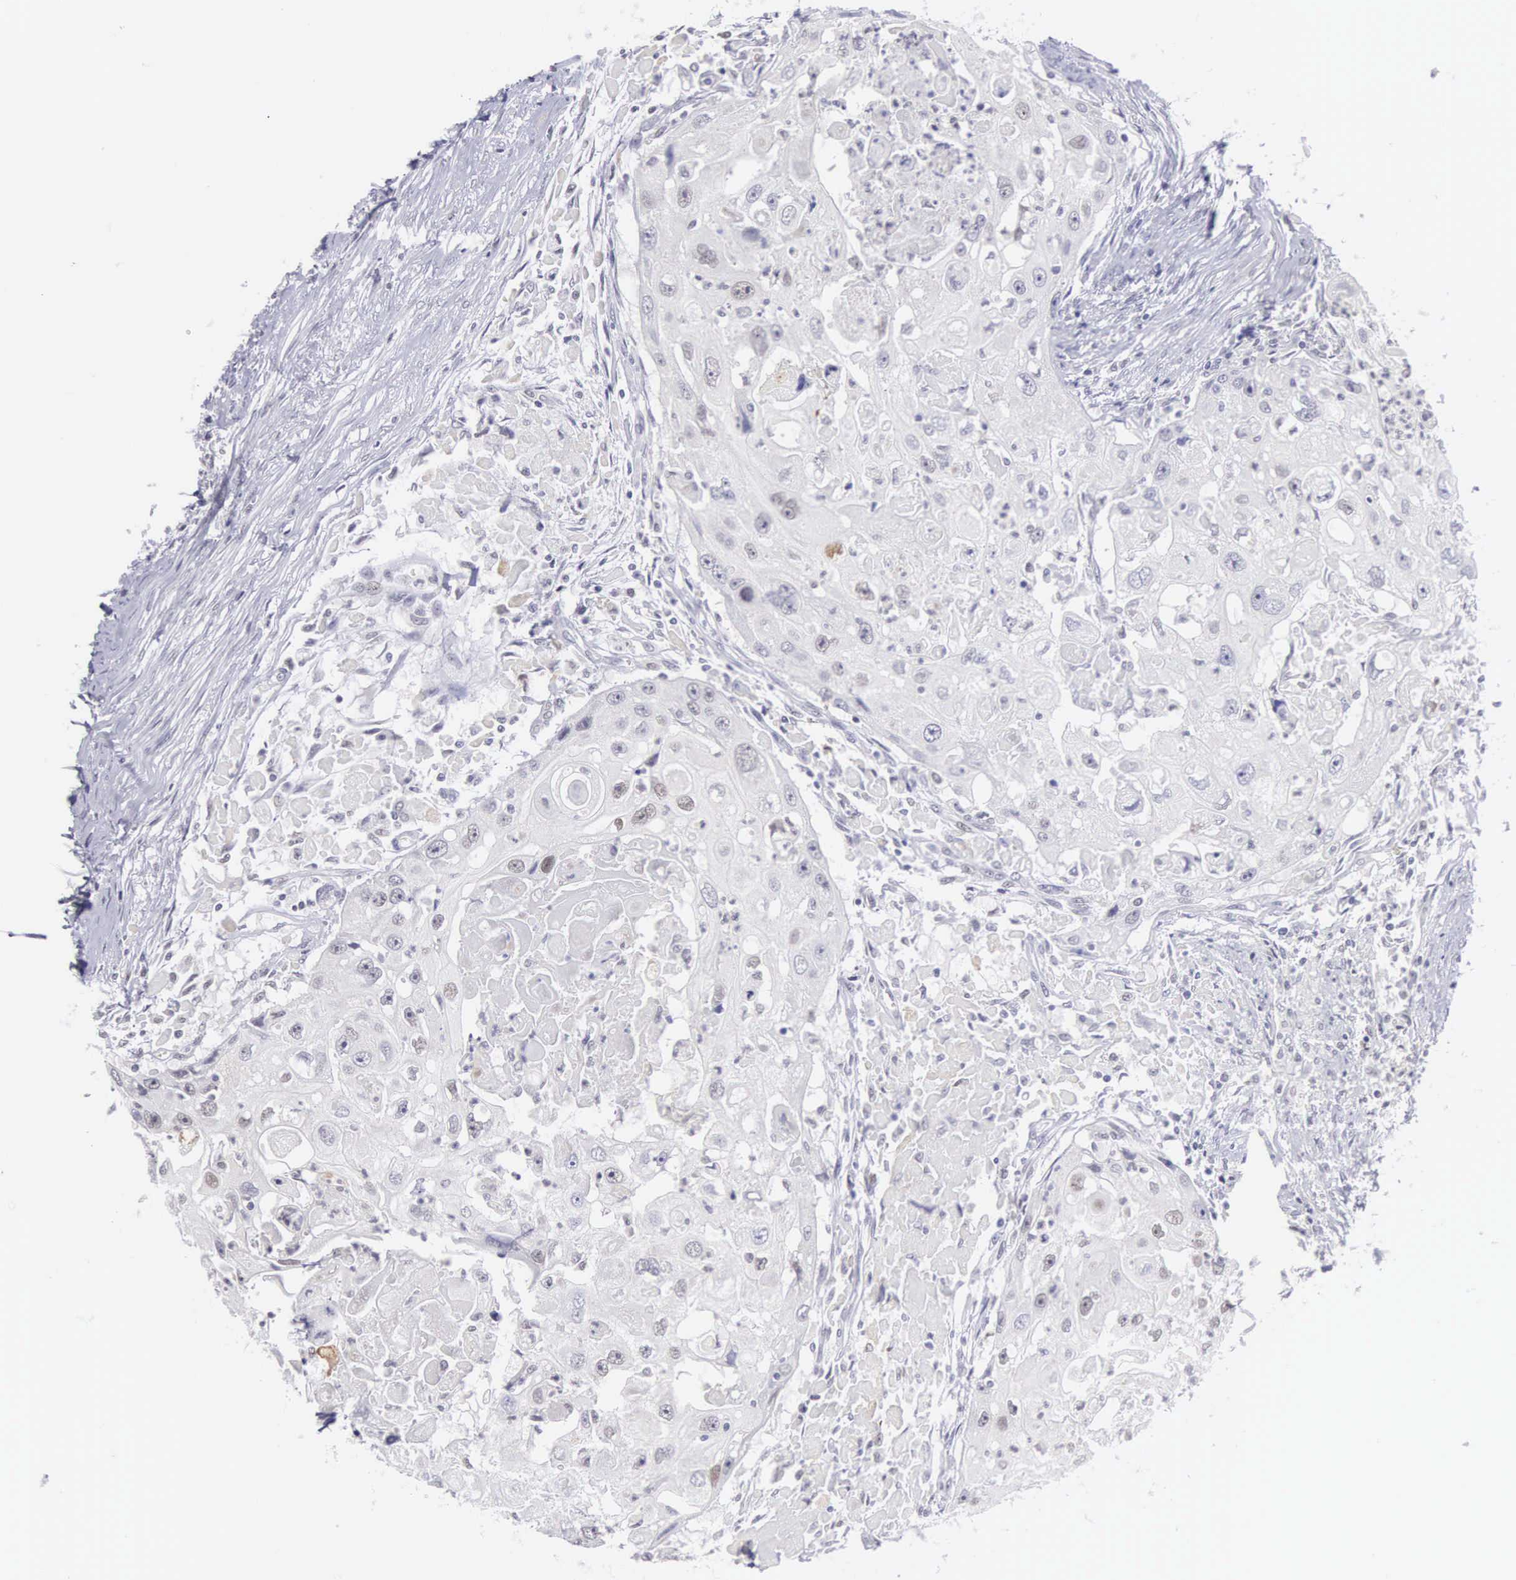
{"staining": {"intensity": "weak", "quantity": "<25%", "location": "nuclear"}, "tissue": "head and neck cancer", "cell_type": "Tumor cells", "image_type": "cancer", "snomed": [{"axis": "morphology", "description": "Squamous cell carcinoma, NOS"}, {"axis": "topography", "description": "Head-Neck"}], "caption": "Immunohistochemistry micrograph of head and neck cancer stained for a protein (brown), which shows no staining in tumor cells. The staining is performed using DAB (3,3'-diaminobenzidine) brown chromogen with nuclei counter-stained in using hematoxylin.", "gene": "ETV6", "patient": {"sex": "male", "age": 64}}